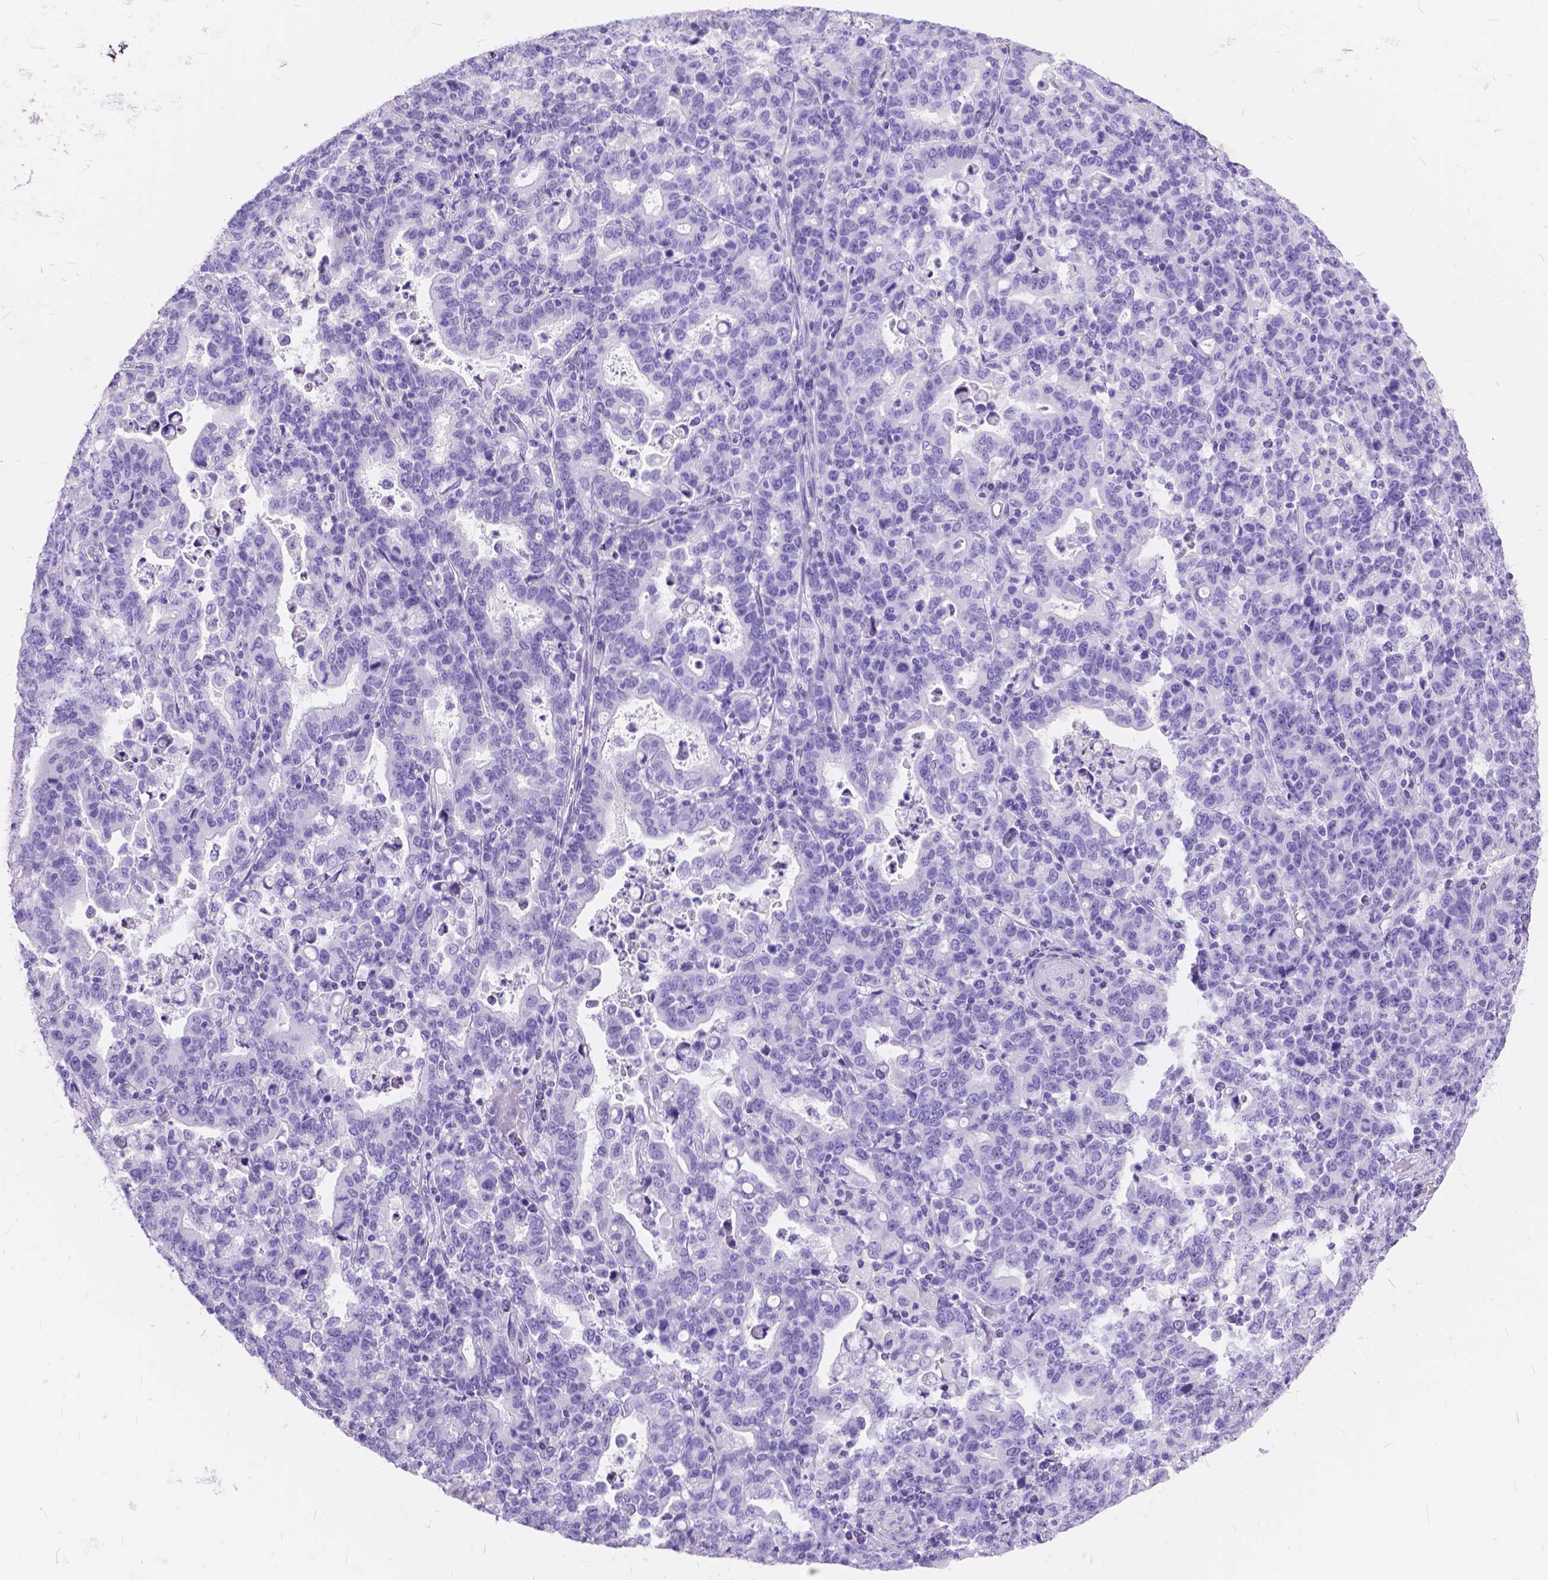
{"staining": {"intensity": "negative", "quantity": "none", "location": "none"}, "tissue": "stomach cancer", "cell_type": "Tumor cells", "image_type": "cancer", "snomed": [{"axis": "morphology", "description": "Adenocarcinoma, NOS"}, {"axis": "topography", "description": "Stomach"}], "caption": "Adenocarcinoma (stomach) stained for a protein using immunohistochemistry demonstrates no expression tumor cells.", "gene": "FOXL2", "patient": {"sex": "male", "age": 82}}